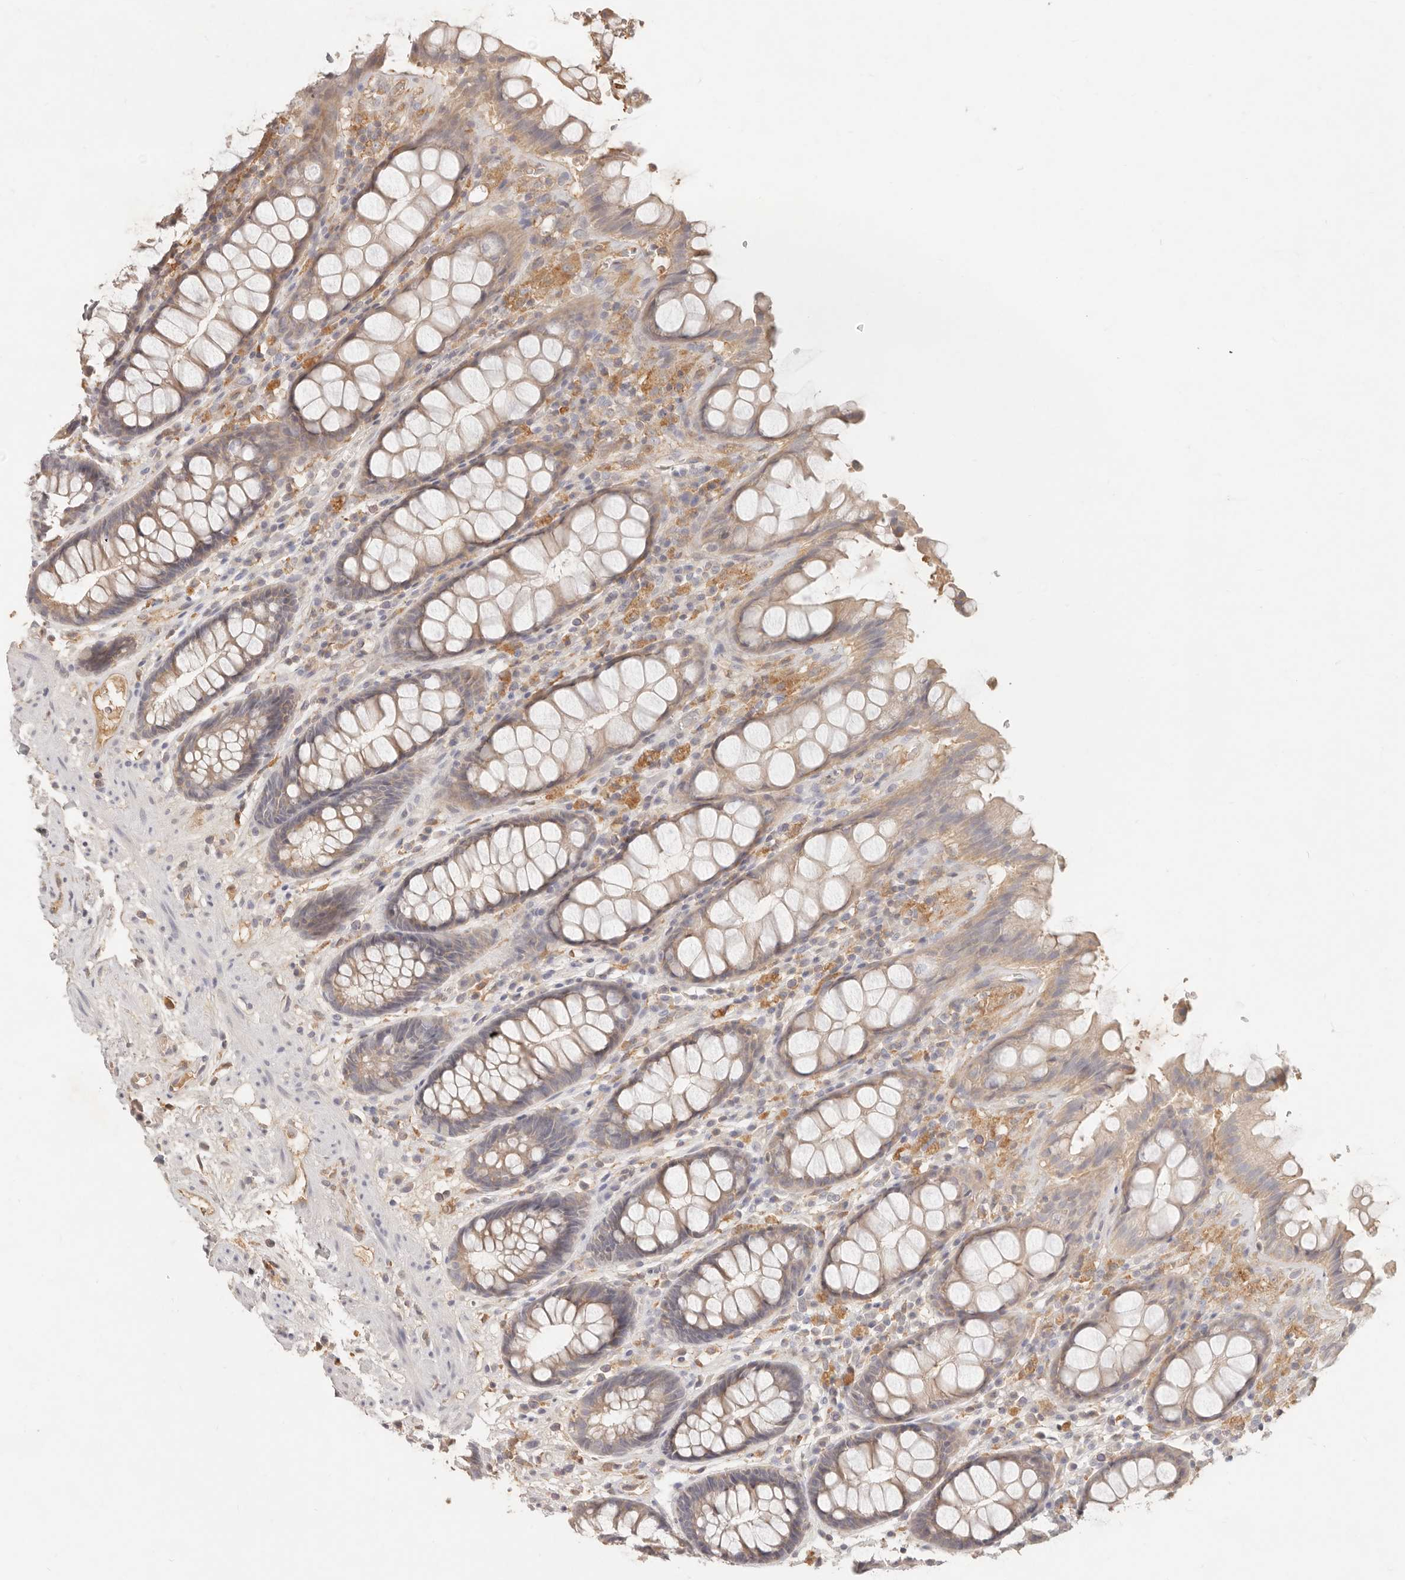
{"staining": {"intensity": "weak", "quantity": ">75%", "location": "cytoplasmic/membranous"}, "tissue": "rectum", "cell_type": "Glandular cells", "image_type": "normal", "snomed": [{"axis": "morphology", "description": "Normal tissue, NOS"}, {"axis": "topography", "description": "Rectum"}], "caption": "Human rectum stained with a brown dye demonstrates weak cytoplasmic/membranous positive staining in about >75% of glandular cells.", "gene": "NECAP2", "patient": {"sex": "male", "age": 64}}